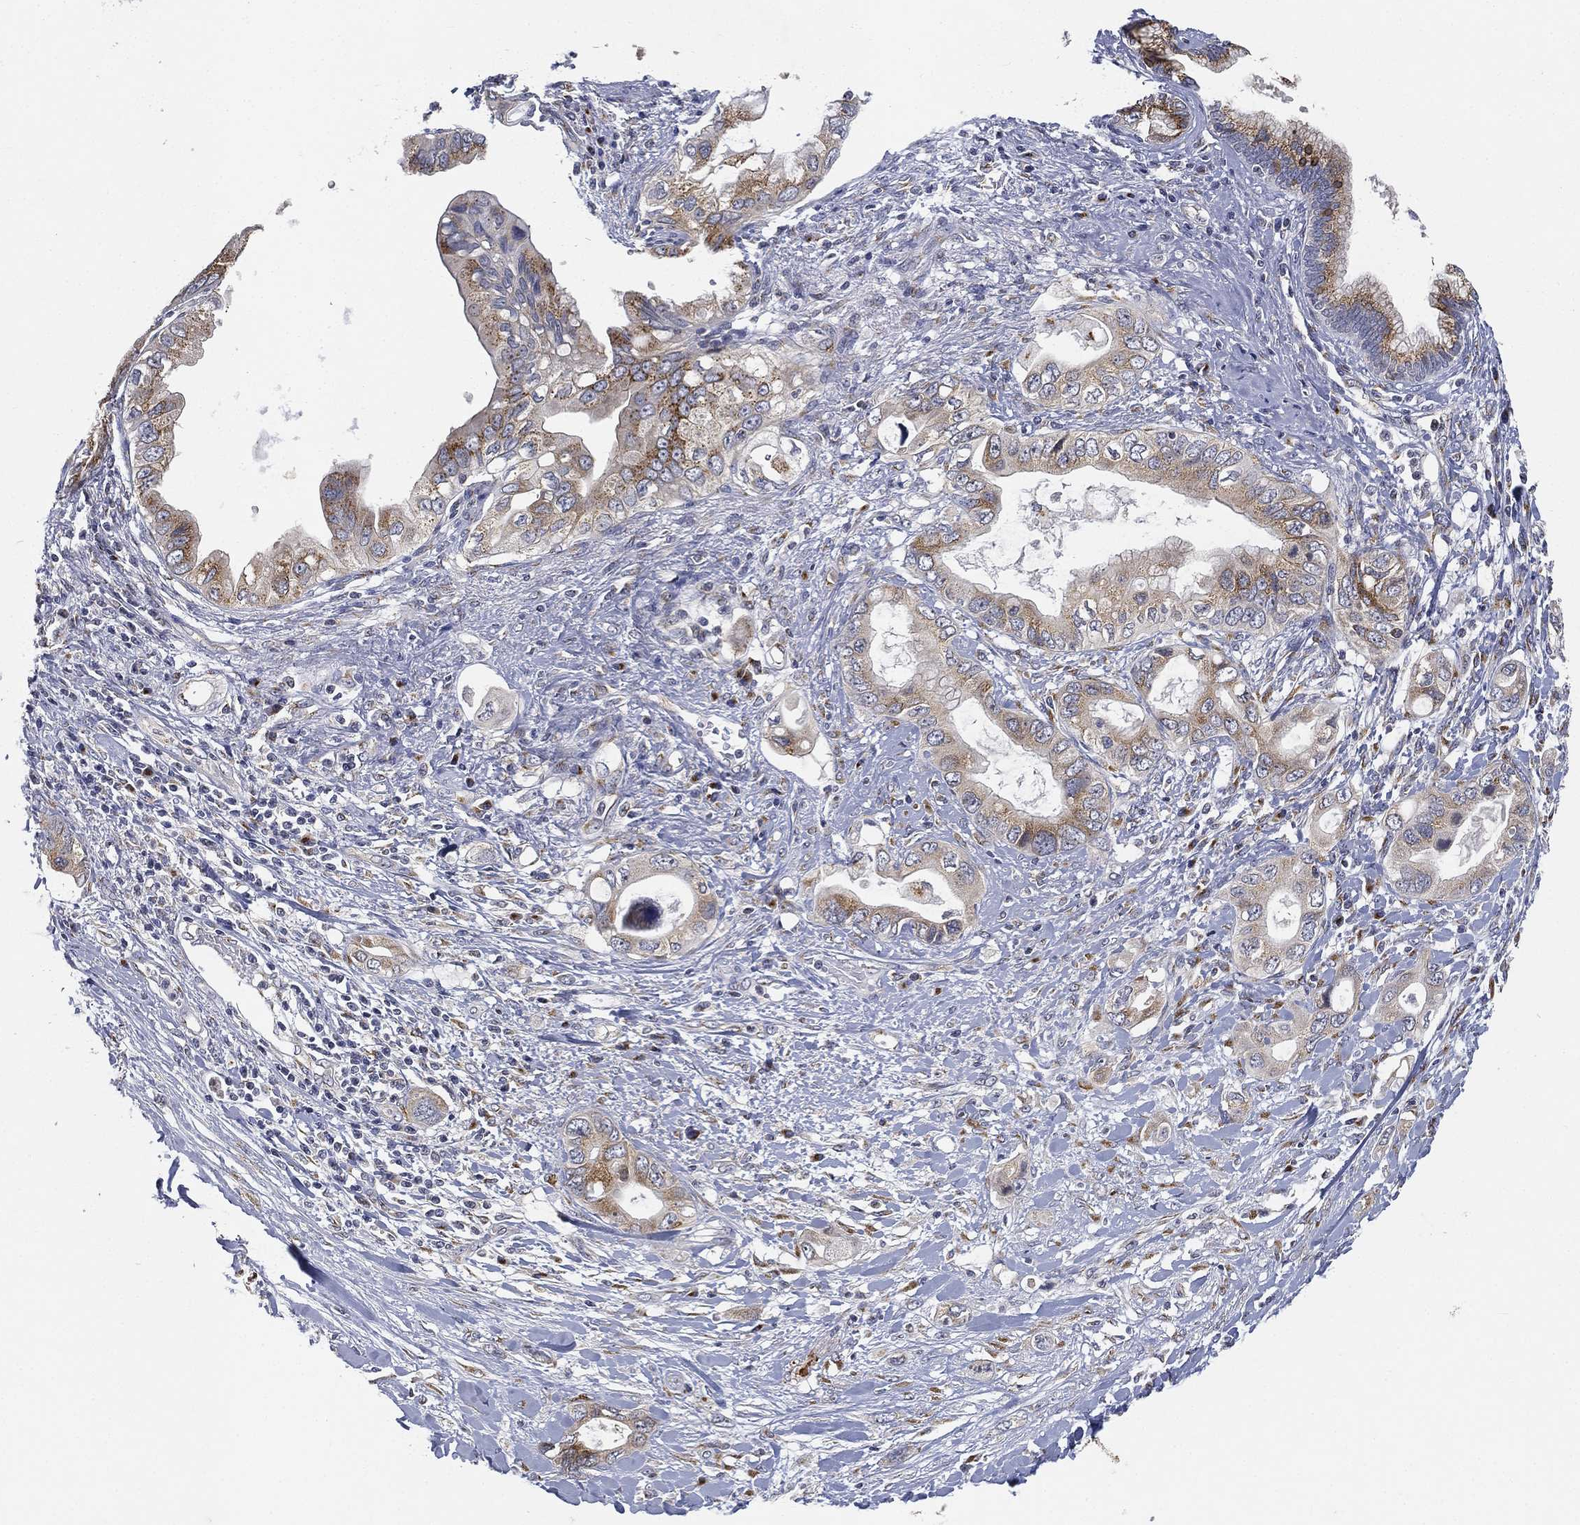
{"staining": {"intensity": "moderate", "quantity": "25%-75%", "location": "cytoplasmic/membranous"}, "tissue": "pancreatic cancer", "cell_type": "Tumor cells", "image_type": "cancer", "snomed": [{"axis": "morphology", "description": "Adenocarcinoma, NOS"}, {"axis": "topography", "description": "Pancreas"}], "caption": "This photomicrograph displays adenocarcinoma (pancreatic) stained with immunohistochemistry to label a protein in brown. The cytoplasmic/membranous of tumor cells show moderate positivity for the protein. Nuclei are counter-stained blue.", "gene": "TICAM1", "patient": {"sex": "female", "age": 56}}